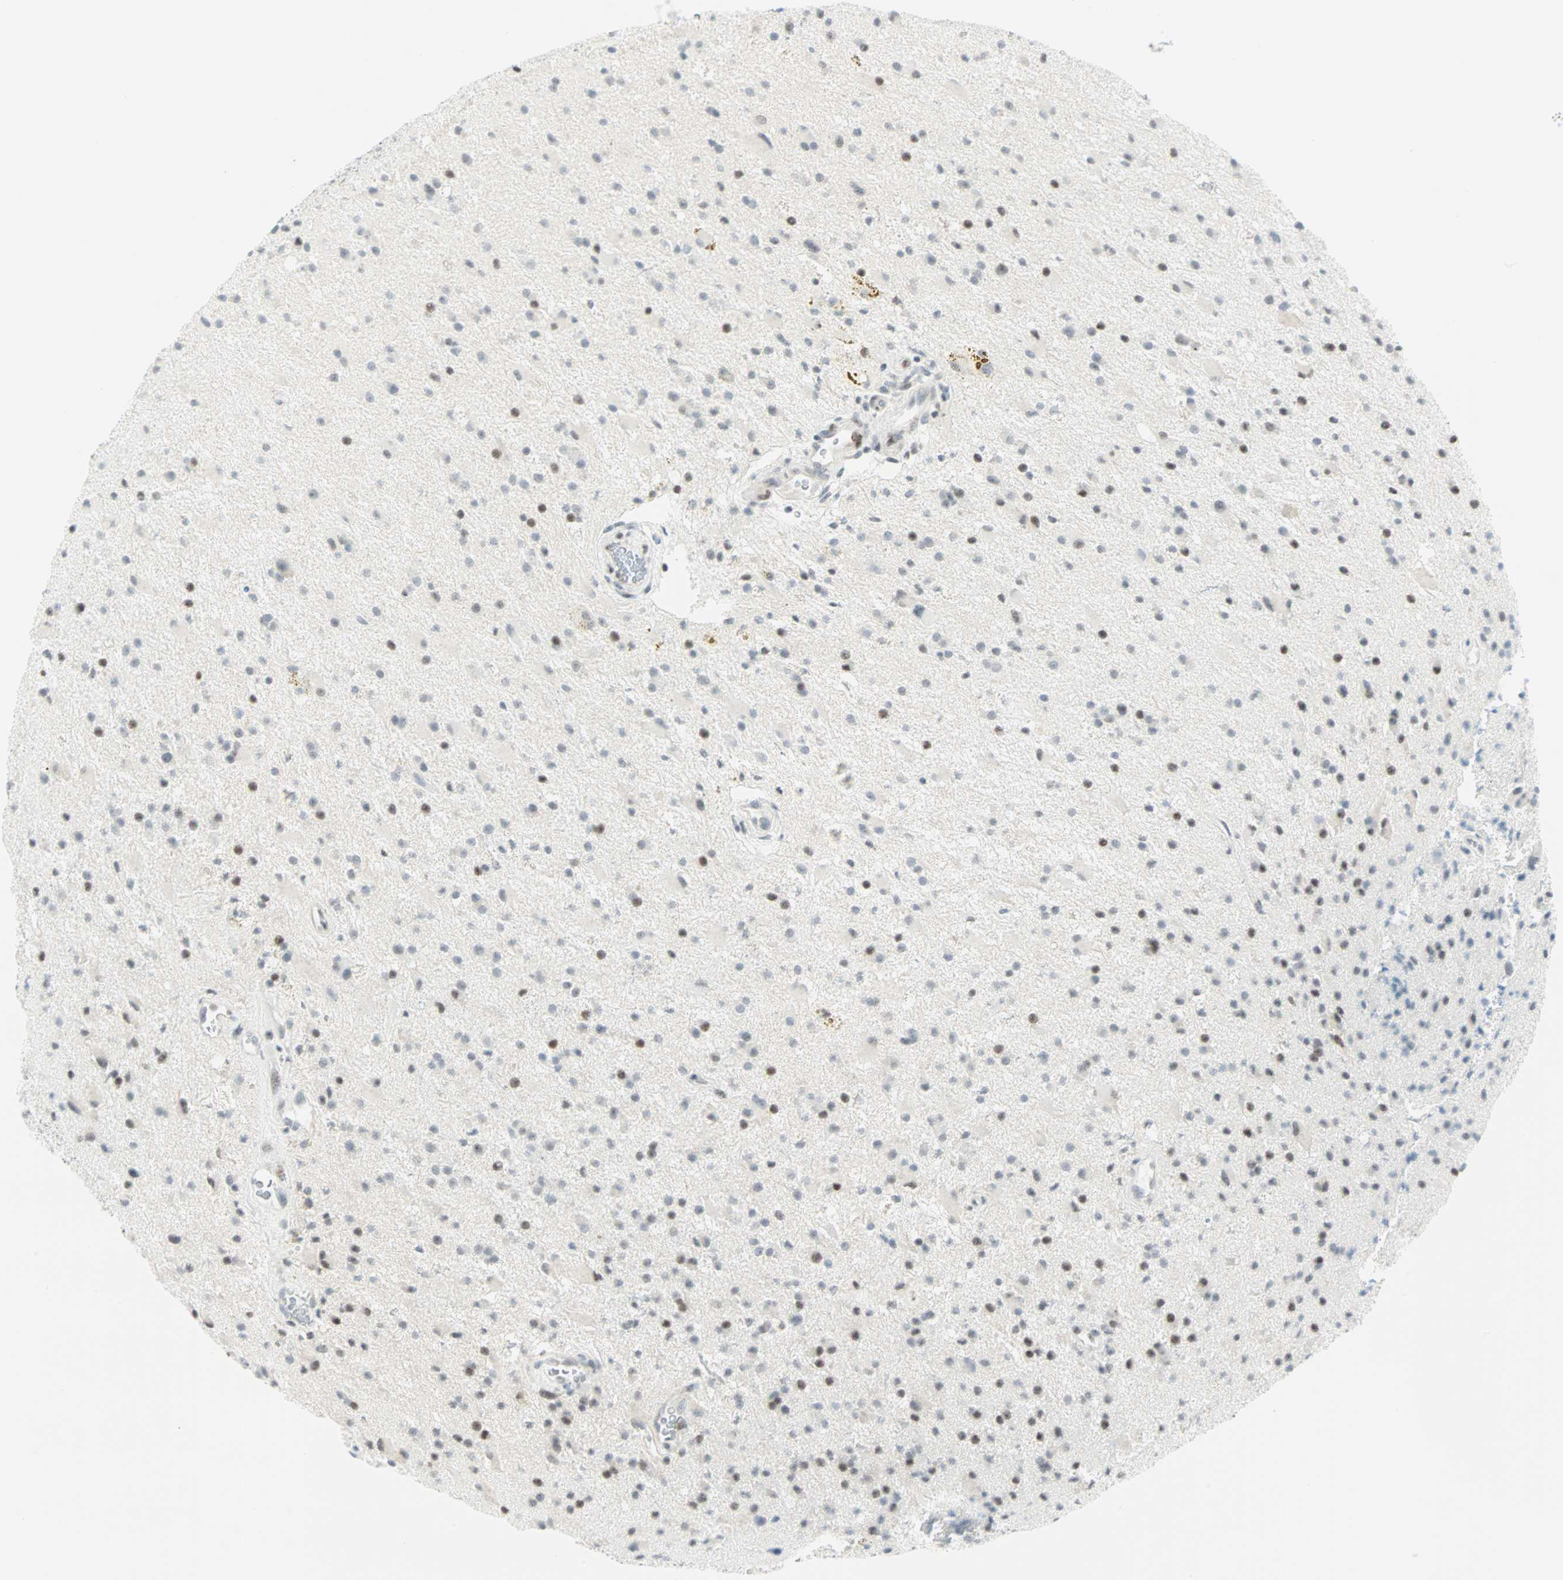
{"staining": {"intensity": "weak", "quantity": "<25%", "location": "nuclear"}, "tissue": "glioma", "cell_type": "Tumor cells", "image_type": "cancer", "snomed": [{"axis": "morphology", "description": "Glioma, malignant, Low grade"}, {"axis": "topography", "description": "Brain"}], "caption": "The image displays no significant staining in tumor cells of malignant low-grade glioma.", "gene": "PKNOX1", "patient": {"sex": "male", "age": 58}}